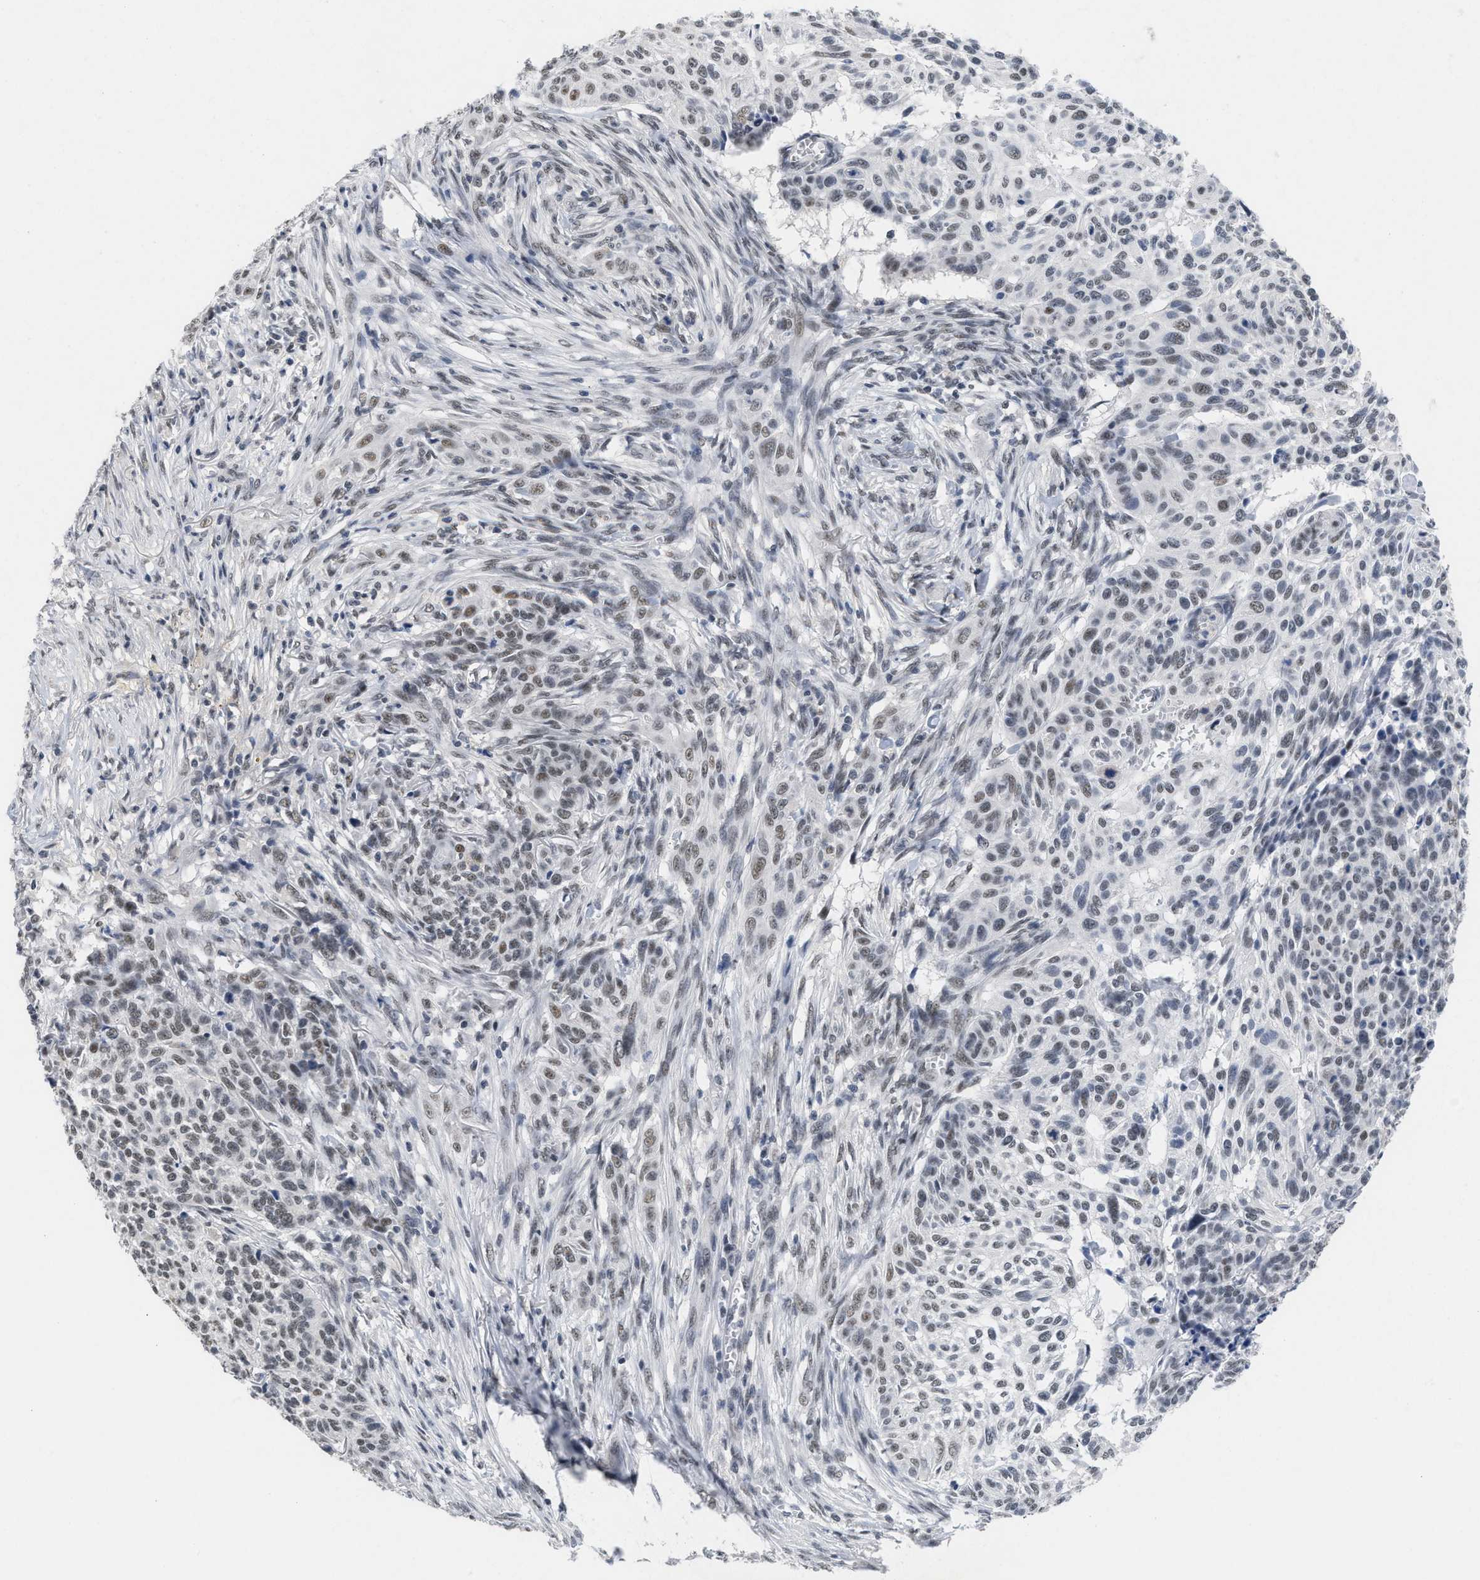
{"staining": {"intensity": "weak", "quantity": ">75%", "location": "nuclear"}, "tissue": "skin cancer", "cell_type": "Tumor cells", "image_type": "cancer", "snomed": [{"axis": "morphology", "description": "Basal cell carcinoma"}, {"axis": "topography", "description": "Skin"}], "caption": "Human skin basal cell carcinoma stained with a protein marker demonstrates weak staining in tumor cells.", "gene": "GGNBP2", "patient": {"sex": "male", "age": 85}}